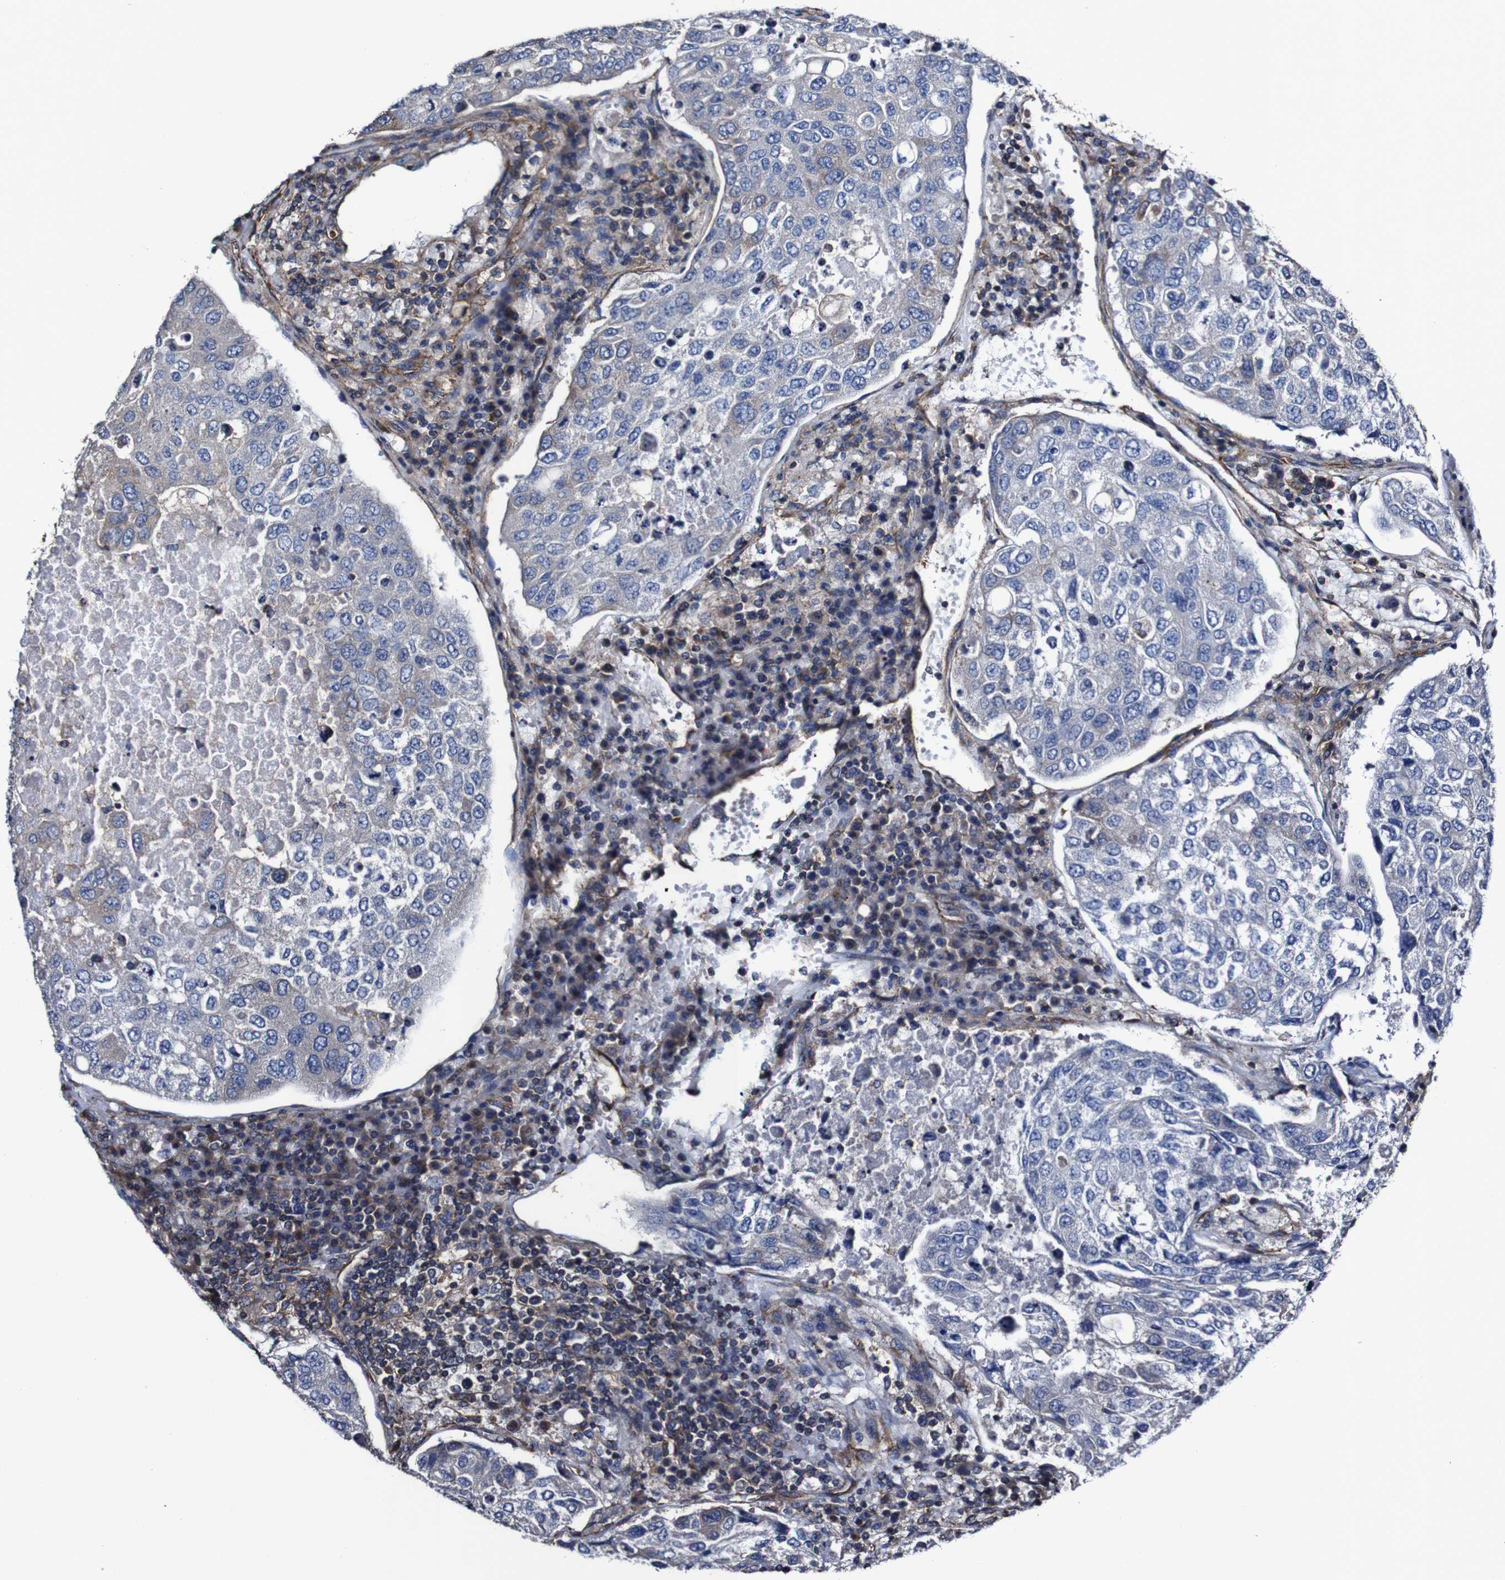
{"staining": {"intensity": "moderate", "quantity": "<25%", "location": "cytoplasmic/membranous"}, "tissue": "urothelial cancer", "cell_type": "Tumor cells", "image_type": "cancer", "snomed": [{"axis": "morphology", "description": "Urothelial carcinoma, High grade"}, {"axis": "topography", "description": "Lymph node"}, {"axis": "topography", "description": "Urinary bladder"}], "caption": "Immunohistochemical staining of urothelial cancer displays low levels of moderate cytoplasmic/membranous expression in about <25% of tumor cells.", "gene": "CSF1R", "patient": {"sex": "male", "age": 51}}